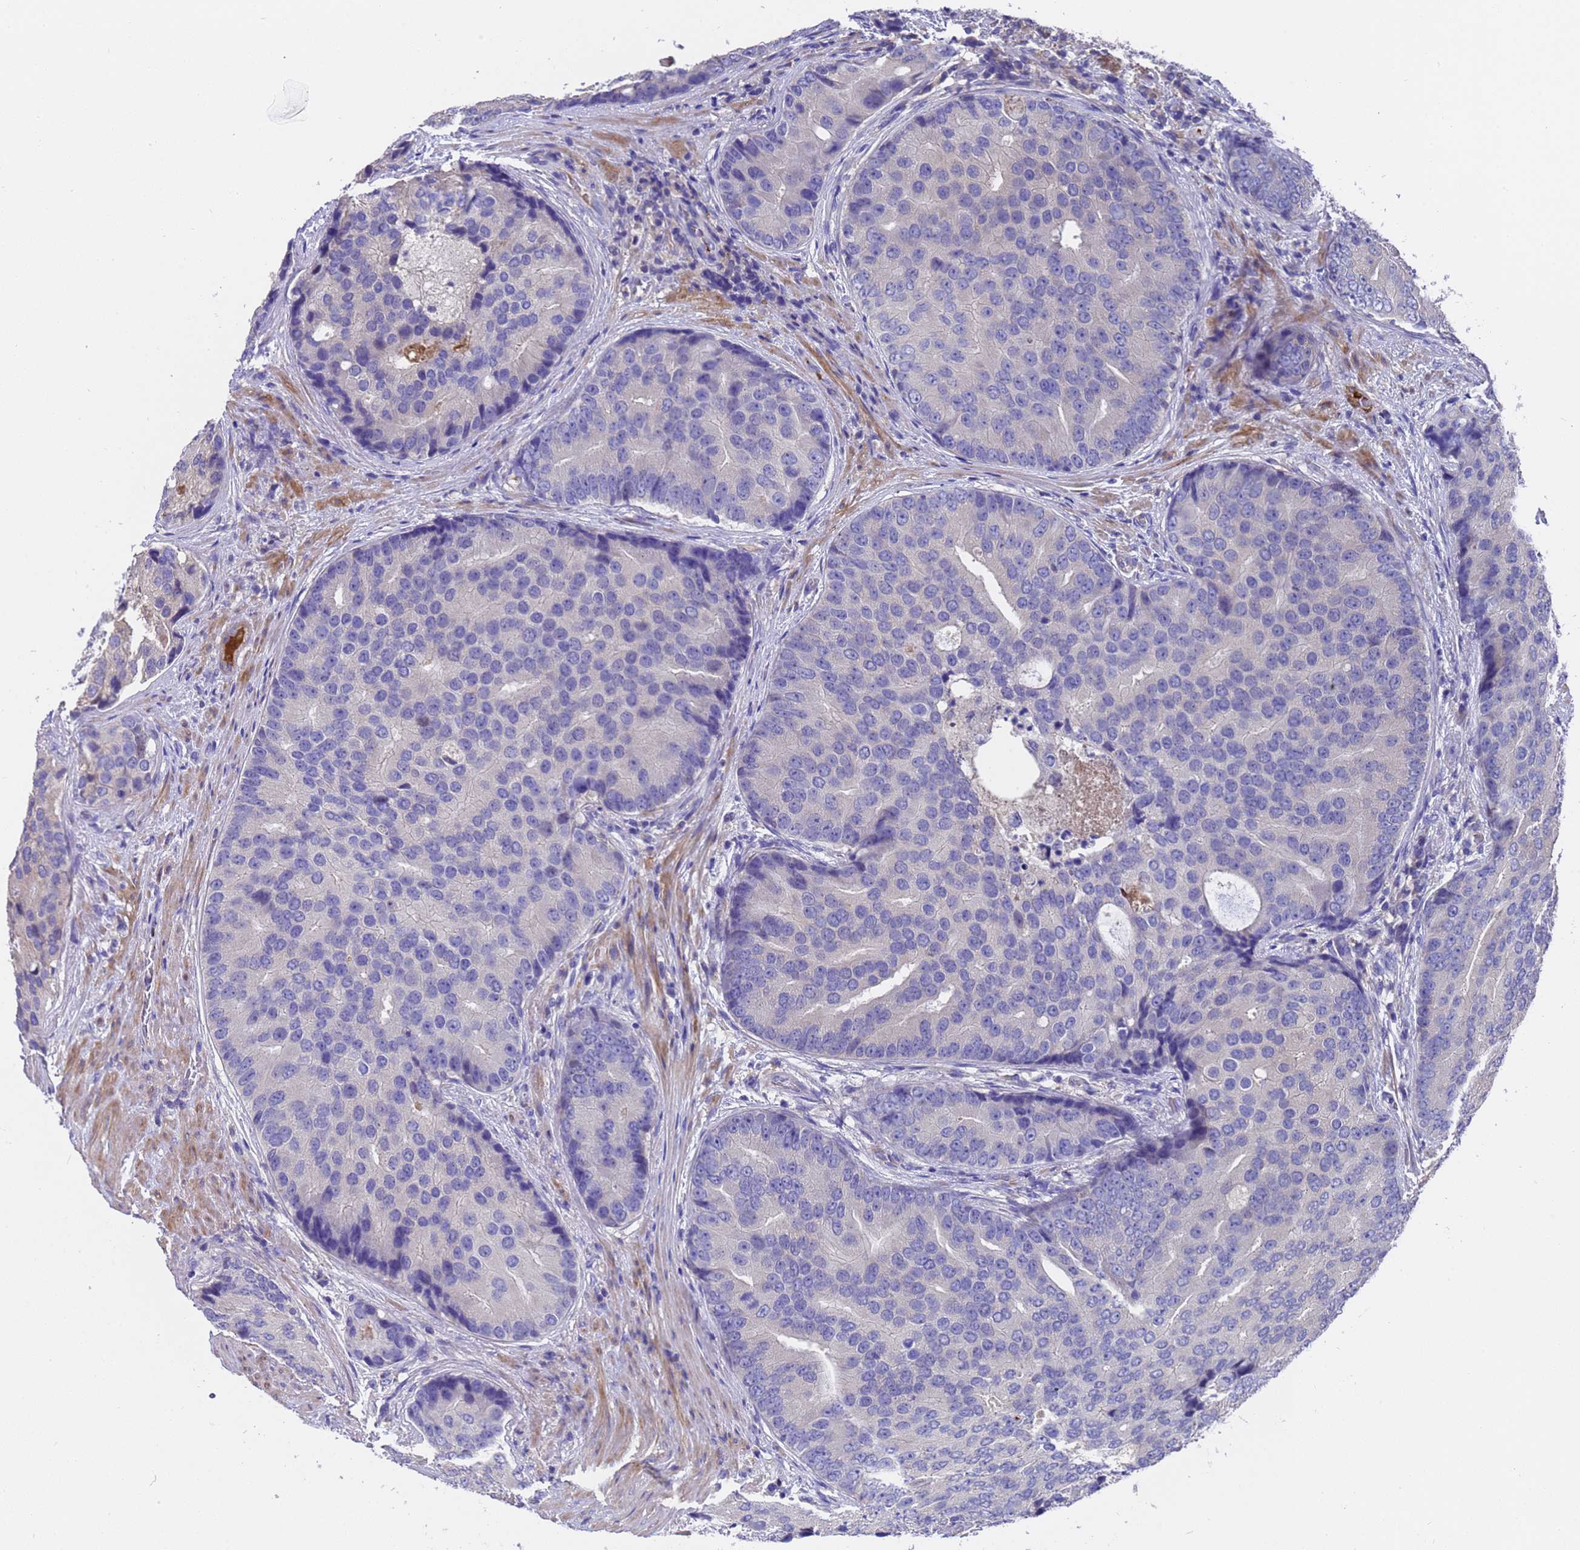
{"staining": {"intensity": "negative", "quantity": "none", "location": "none"}, "tissue": "prostate cancer", "cell_type": "Tumor cells", "image_type": "cancer", "snomed": [{"axis": "morphology", "description": "Adenocarcinoma, High grade"}, {"axis": "topography", "description": "Prostate"}], "caption": "Prostate cancer was stained to show a protein in brown. There is no significant positivity in tumor cells. The staining was performed using DAB (3,3'-diaminobenzidine) to visualize the protein expression in brown, while the nuclei were stained in blue with hematoxylin (Magnification: 20x).", "gene": "ELP6", "patient": {"sex": "male", "age": 62}}